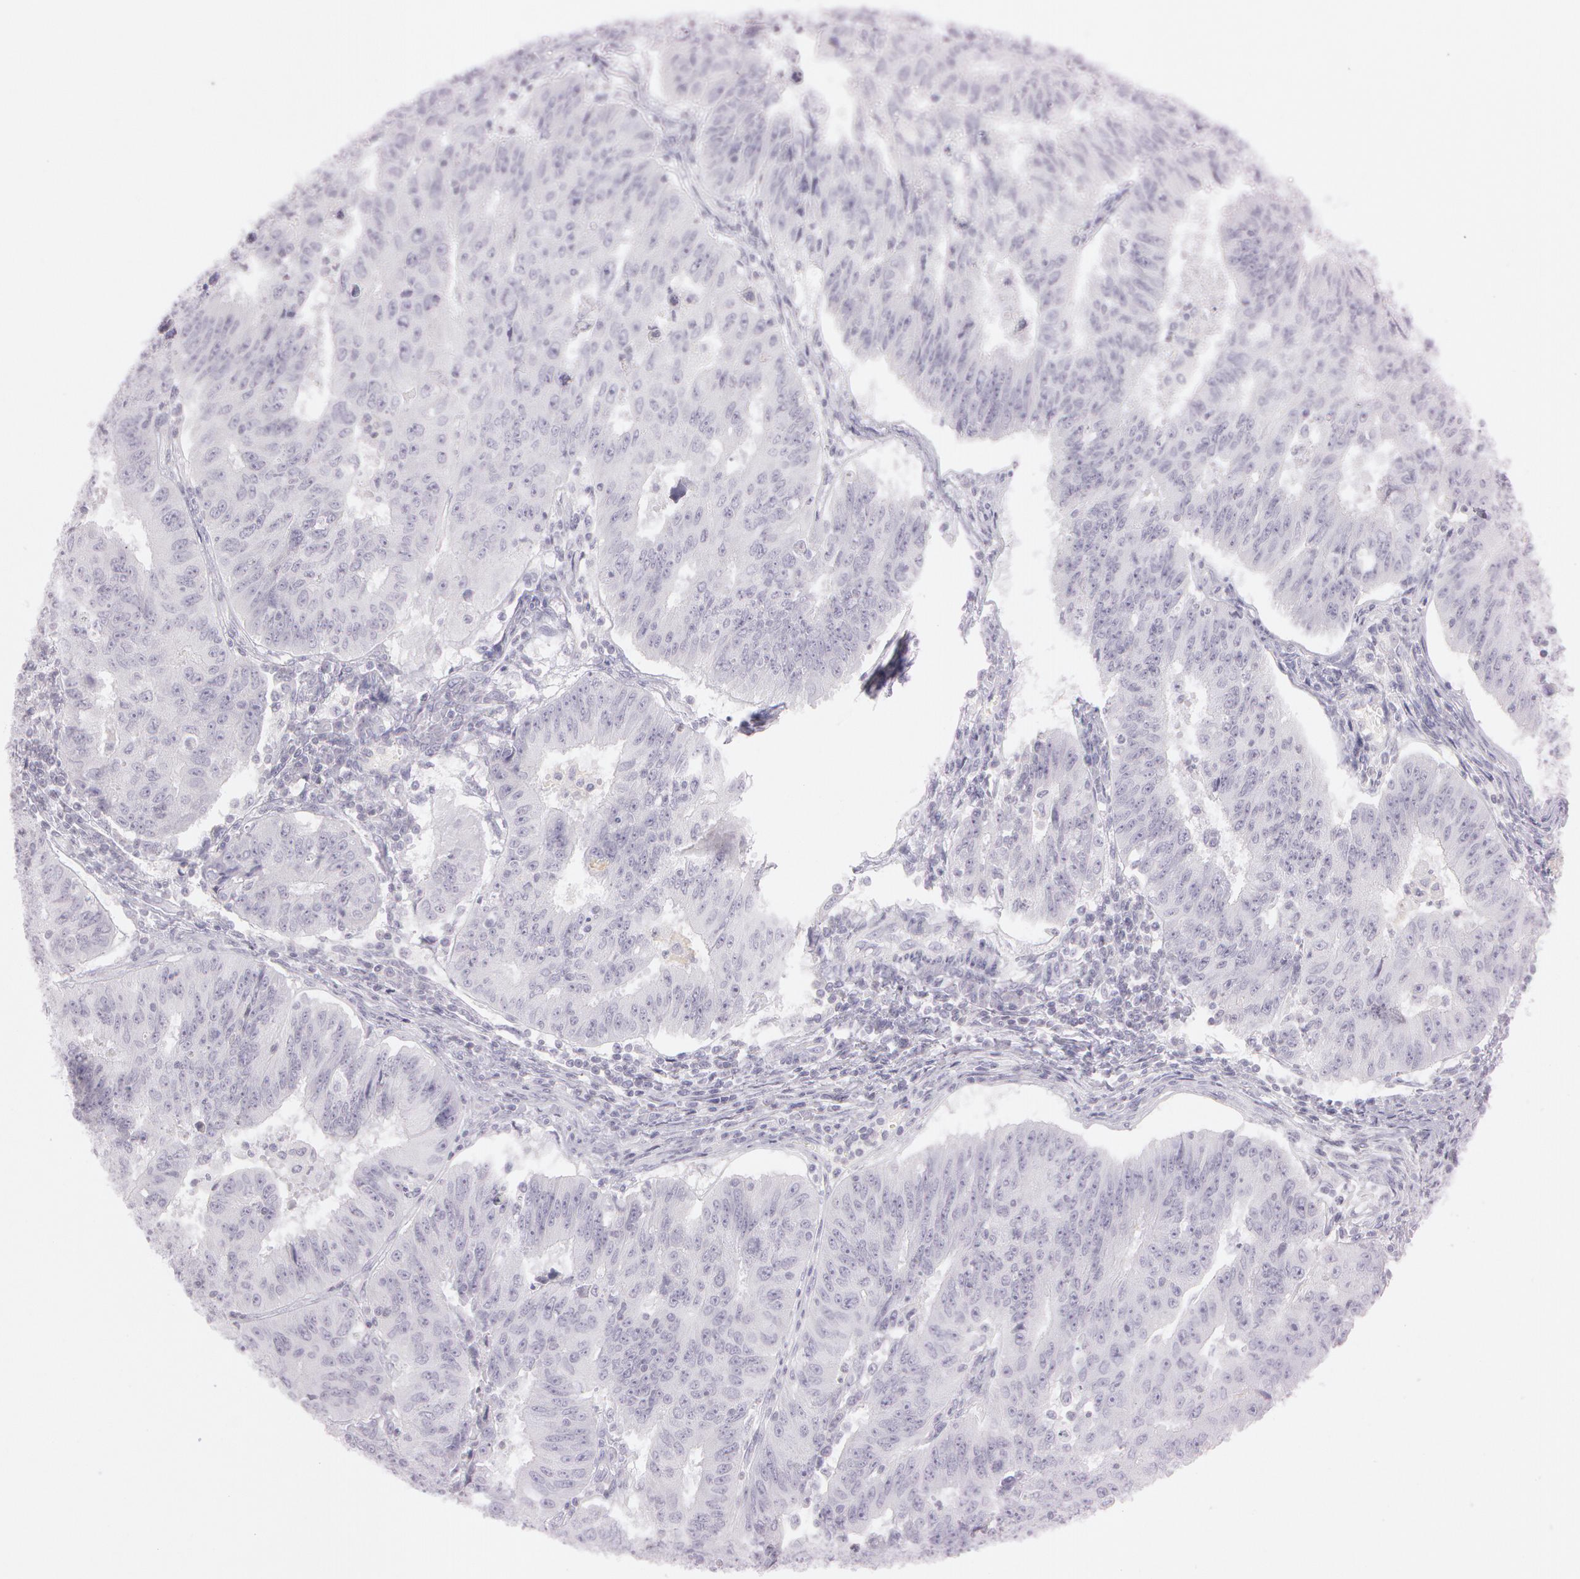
{"staining": {"intensity": "negative", "quantity": "none", "location": "none"}, "tissue": "endometrial cancer", "cell_type": "Tumor cells", "image_type": "cancer", "snomed": [{"axis": "morphology", "description": "Adenocarcinoma, NOS"}, {"axis": "topography", "description": "Endometrium"}], "caption": "This is a histopathology image of immunohistochemistry staining of adenocarcinoma (endometrial), which shows no expression in tumor cells. Brightfield microscopy of IHC stained with DAB (brown) and hematoxylin (blue), captured at high magnification.", "gene": "OTC", "patient": {"sex": "female", "age": 42}}